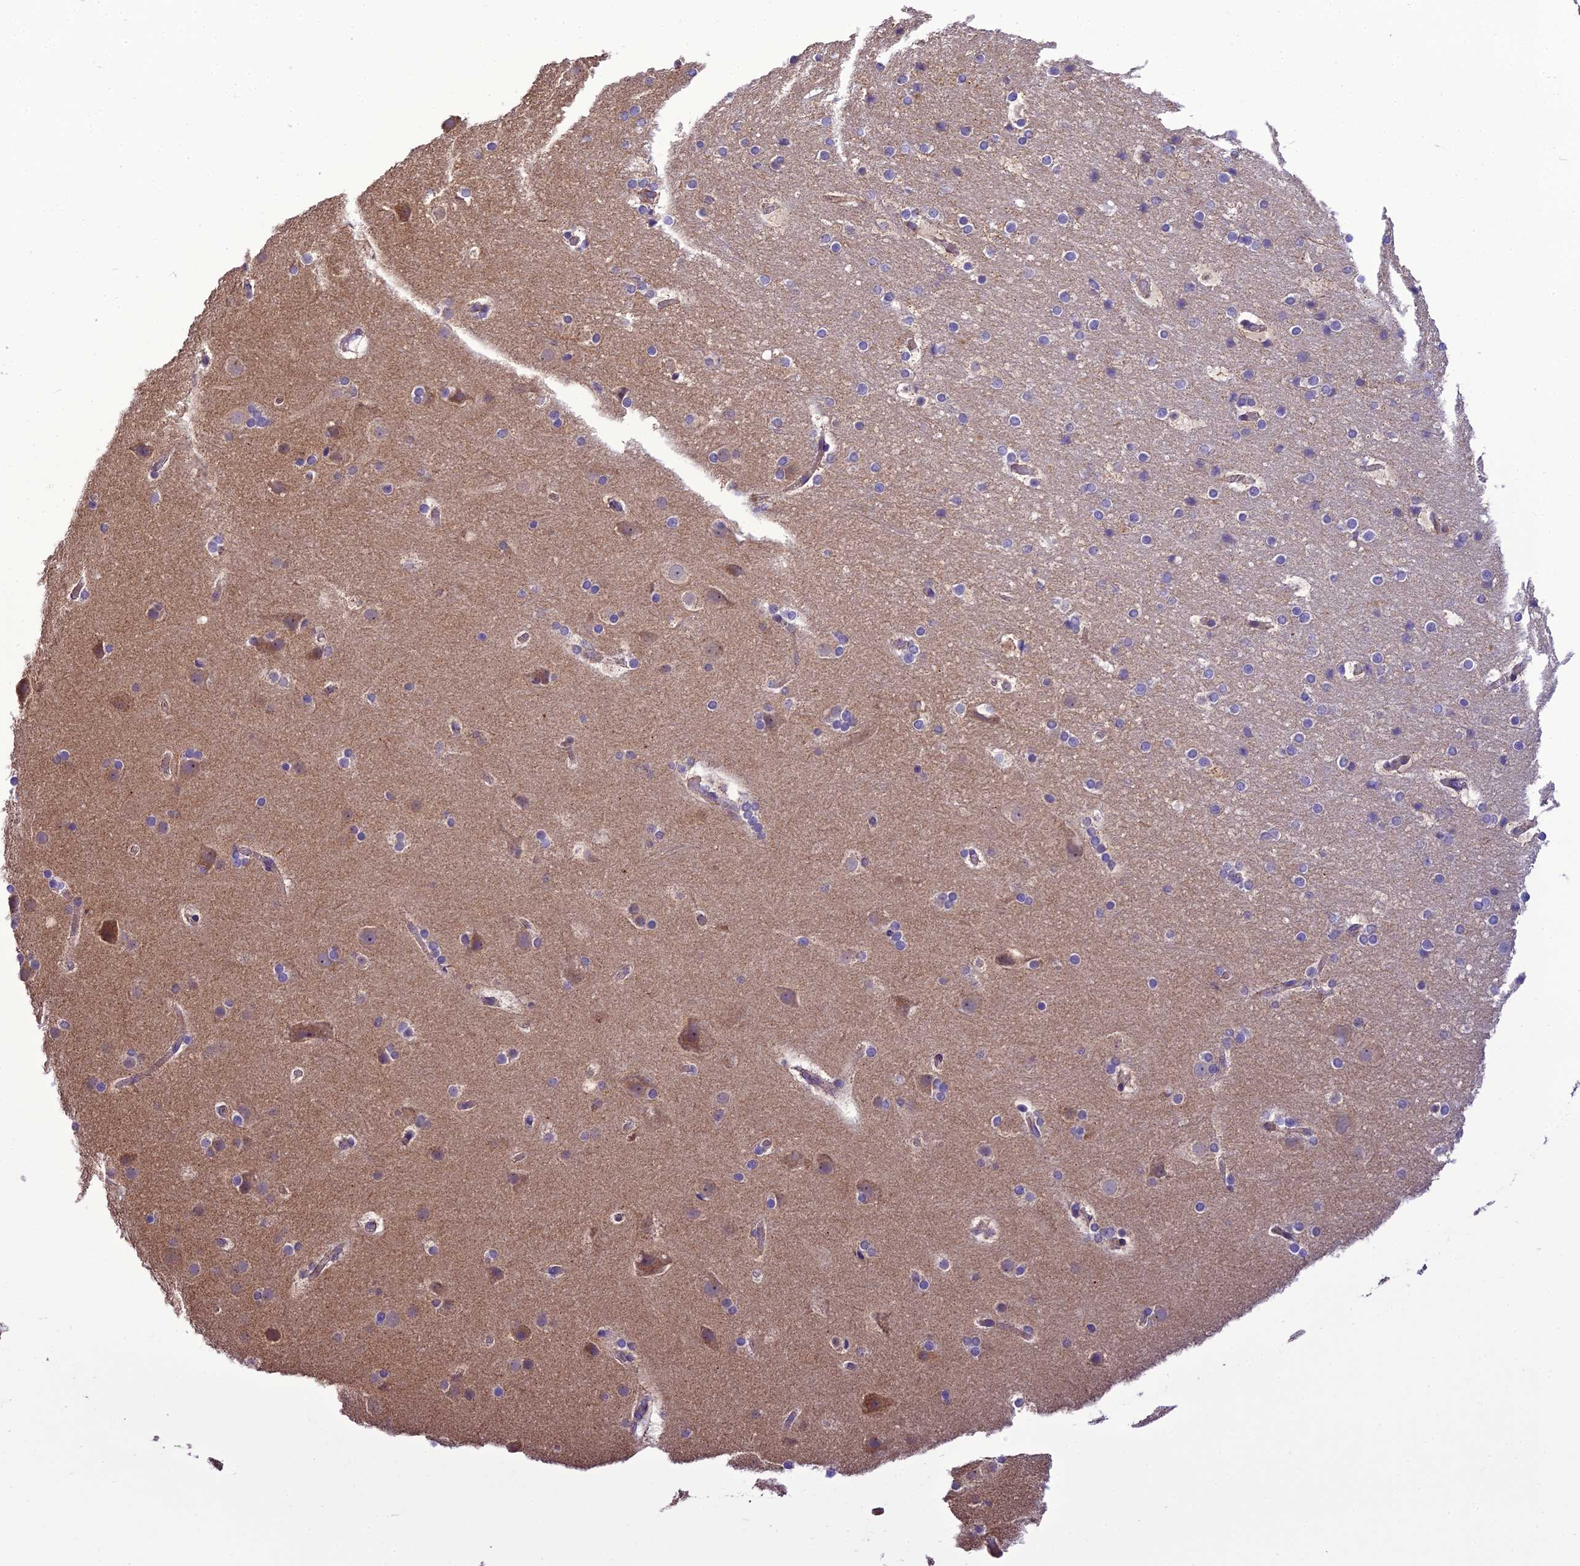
{"staining": {"intensity": "negative", "quantity": "none", "location": "none"}, "tissue": "cerebral cortex", "cell_type": "Endothelial cells", "image_type": "normal", "snomed": [{"axis": "morphology", "description": "Normal tissue, NOS"}, {"axis": "topography", "description": "Cerebral cortex"}], "caption": "DAB immunohistochemical staining of unremarkable human cerebral cortex reveals no significant staining in endothelial cells. The staining was performed using DAB to visualize the protein expression in brown, while the nuclei were stained in blue with hematoxylin (Magnification: 20x).", "gene": "ENSG00000260272", "patient": {"sex": "male", "age": 57}}